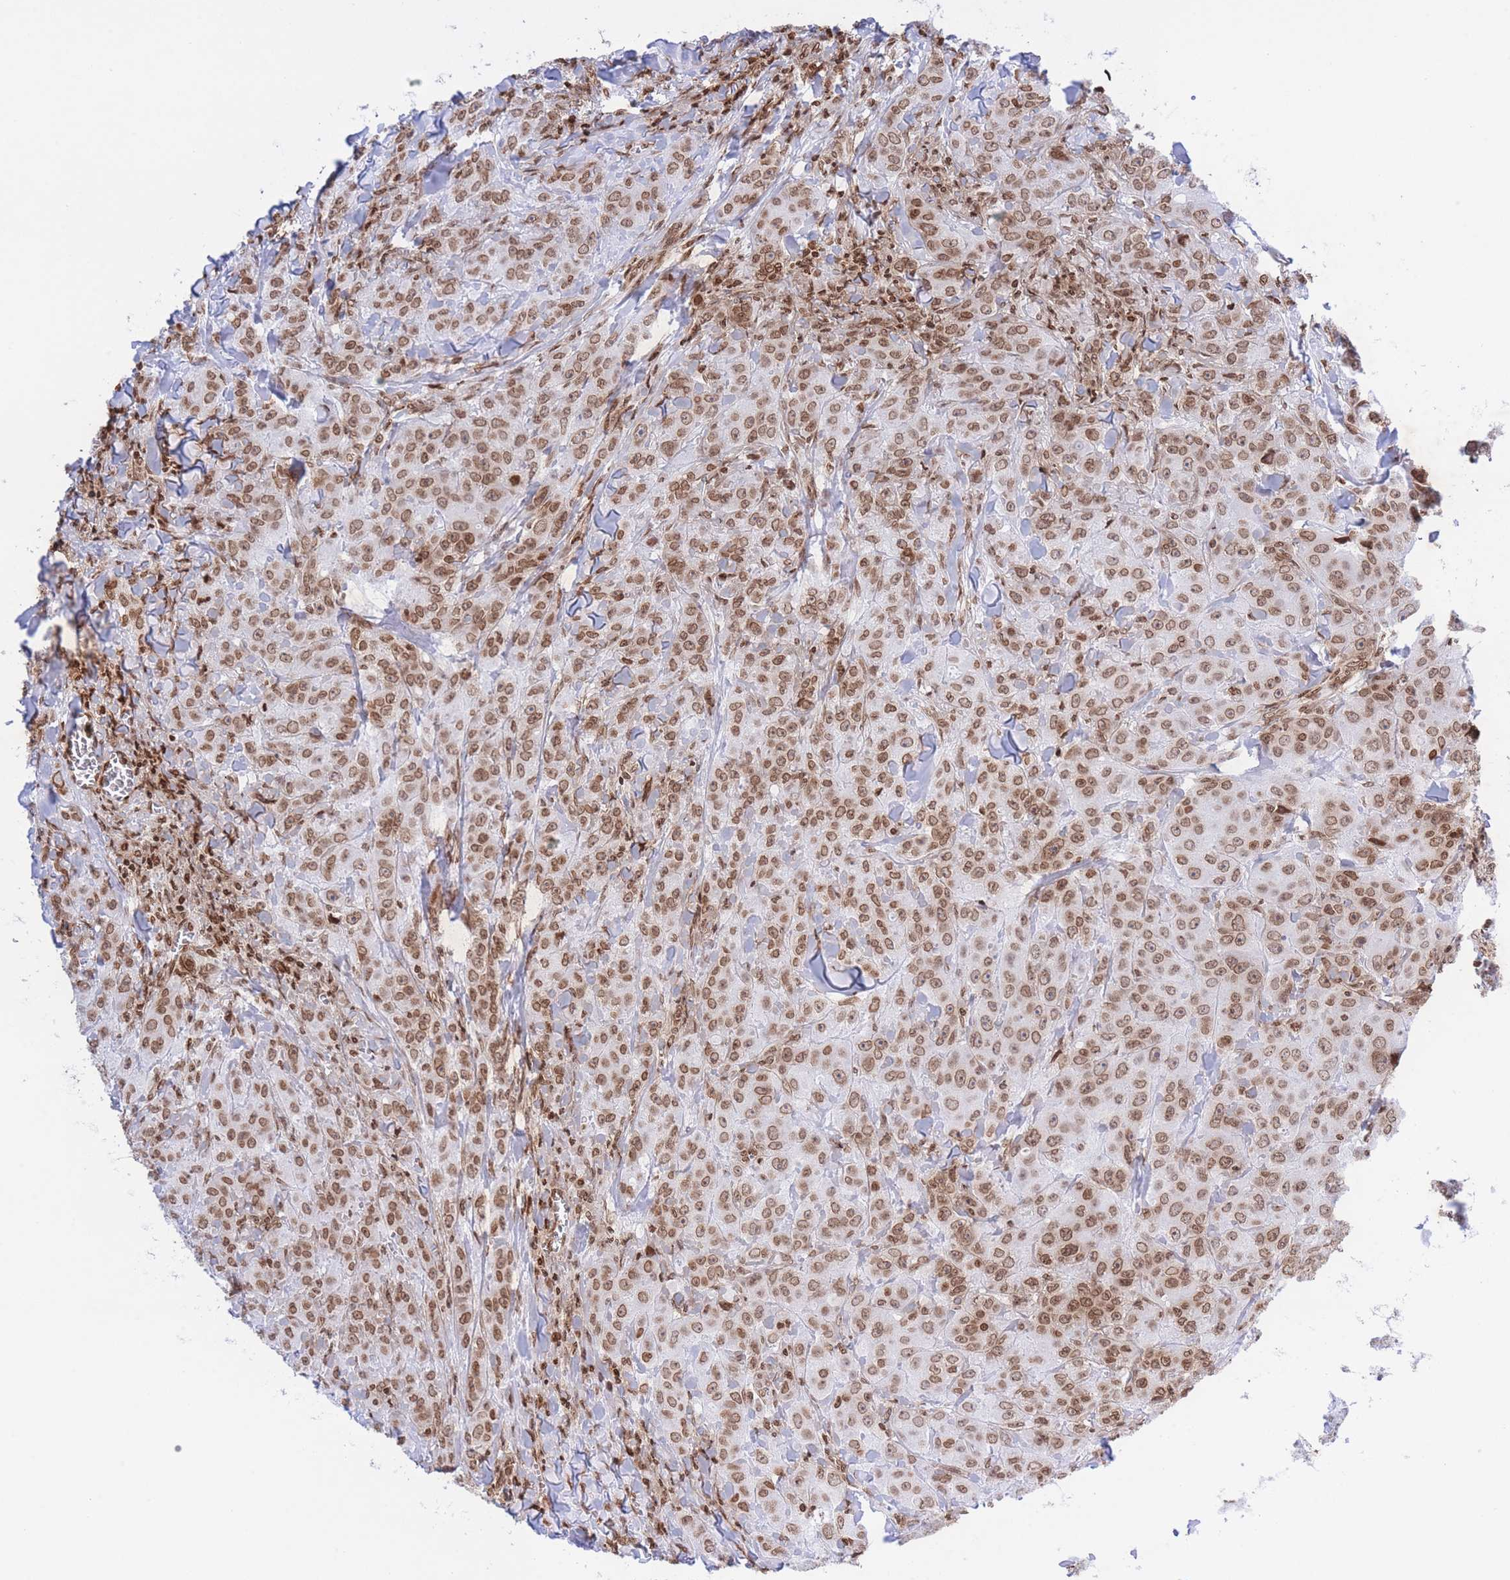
{"staining": {"intensity": "moderate", "quantity": ">75%", "location": "nuclear"}, "tissue": "breast cancer", "cell_type": "Tumor cells", "image_type": "cancer", "snomed": [{"axis": "morphology", "description": "Duct carcinoma"}, {"axis": "topography", "description": "Breast"}], "caption": "Invasive ductal carcinoma (breast) stained with IHC shows moderate nuclear expression in about >75% of tumor cells.", "gene": "H2BC11", "patient": {"sex": "female", "age": 43}}